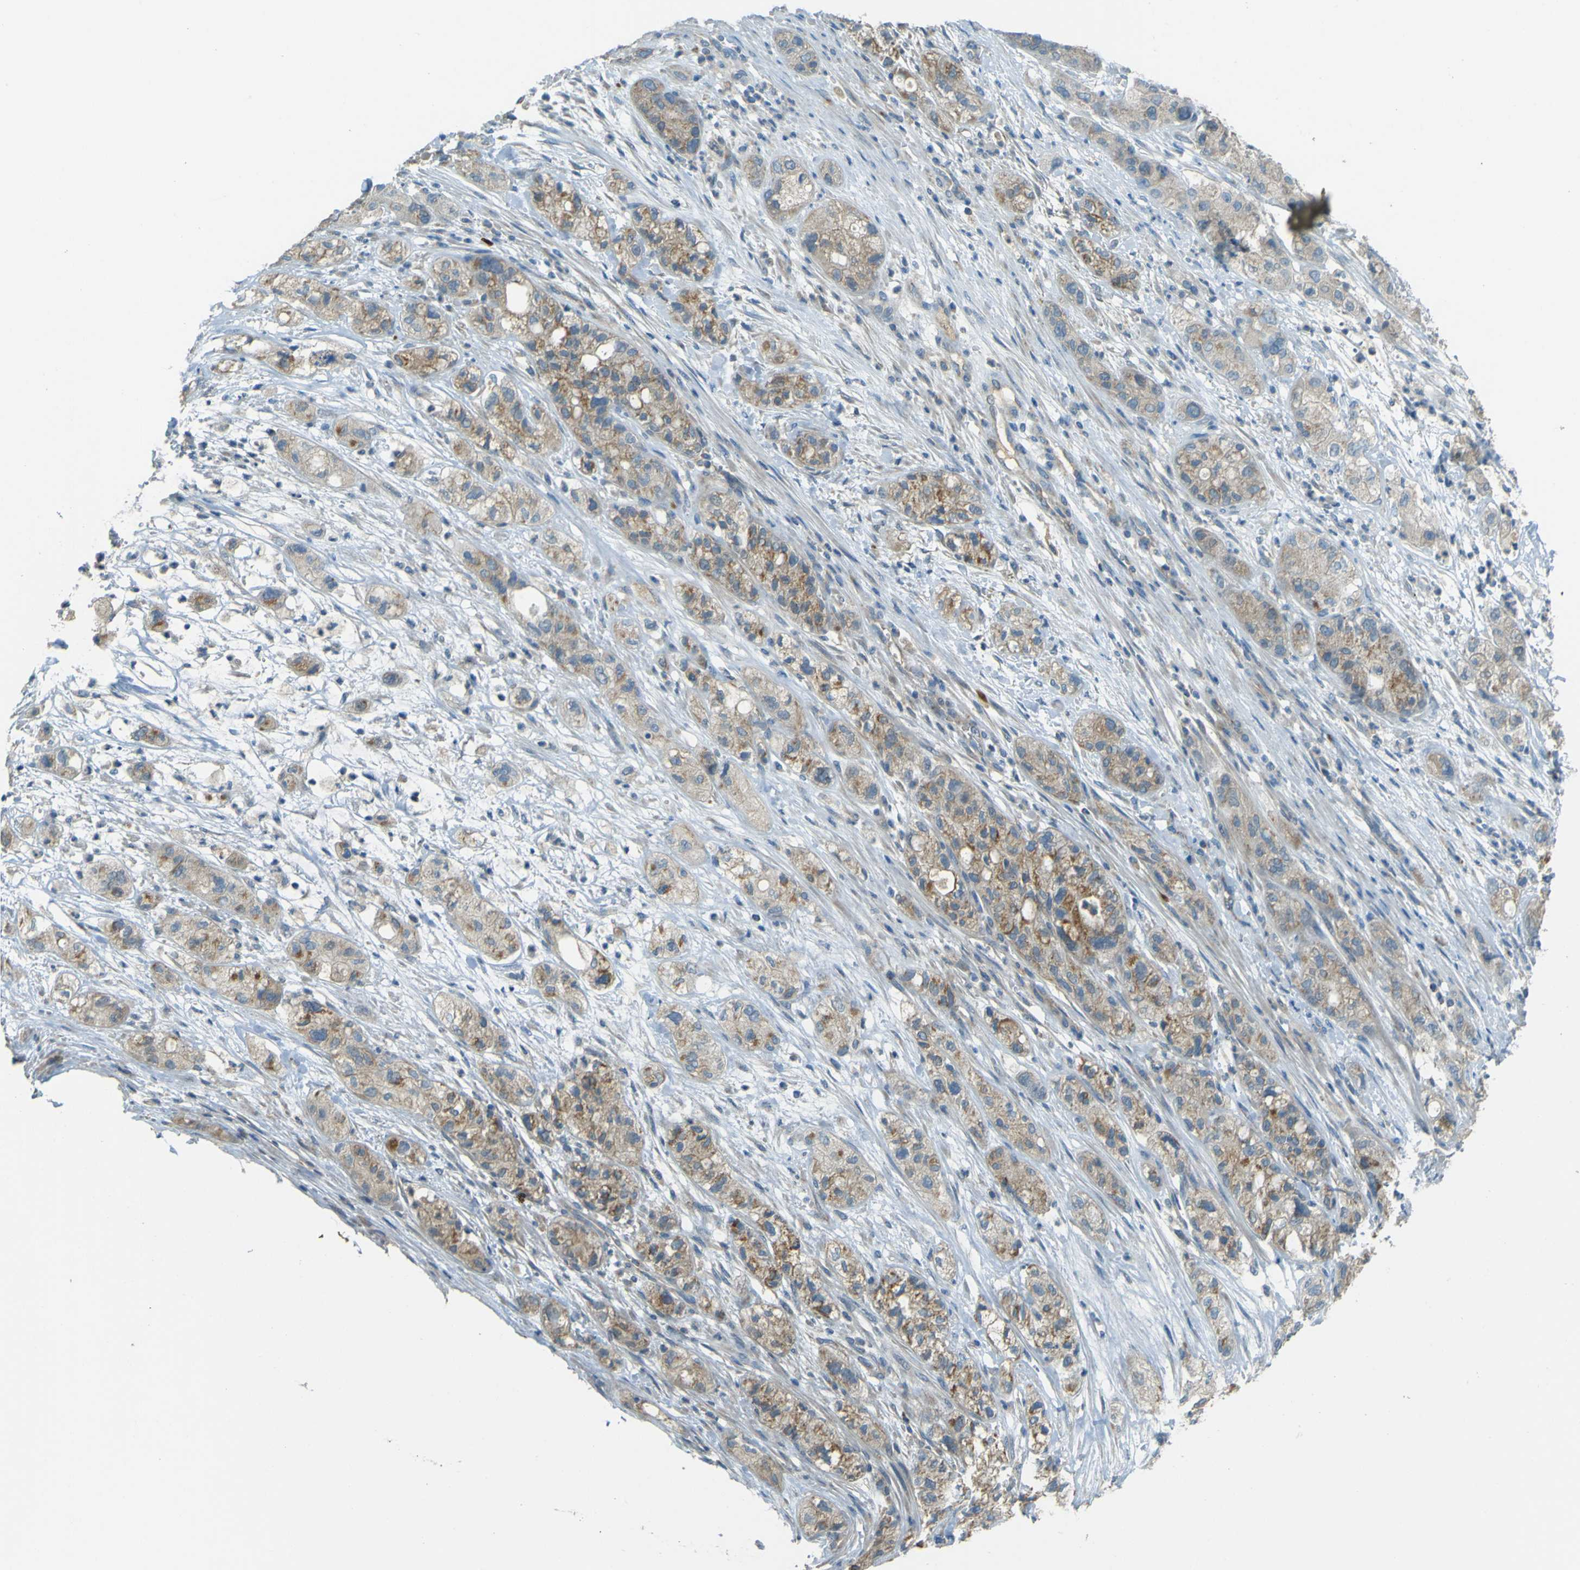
{"staining": {"intensity": "moderate", "quantity": ">75%", "location": "cytoplasmic/membranous"}, "tissue": "pancreatic cancer", "cell_type": "Tumor cells", "image_type": "cancer", "snomed": [{"axis": "morphology", "description": "Adenocarcinoma, NOS"}, {"axis": "topography", "description": "Pancreas"}], "caption": "There is medium levels of moderate cytoplasmic/membranous staining in tumor cells of adenocarcinoma (pancreatic), as demonstrated by immunohistochemical staining (brown color).", "gene": "FKTN", "patient": {"sex": "female", "age": 78}}